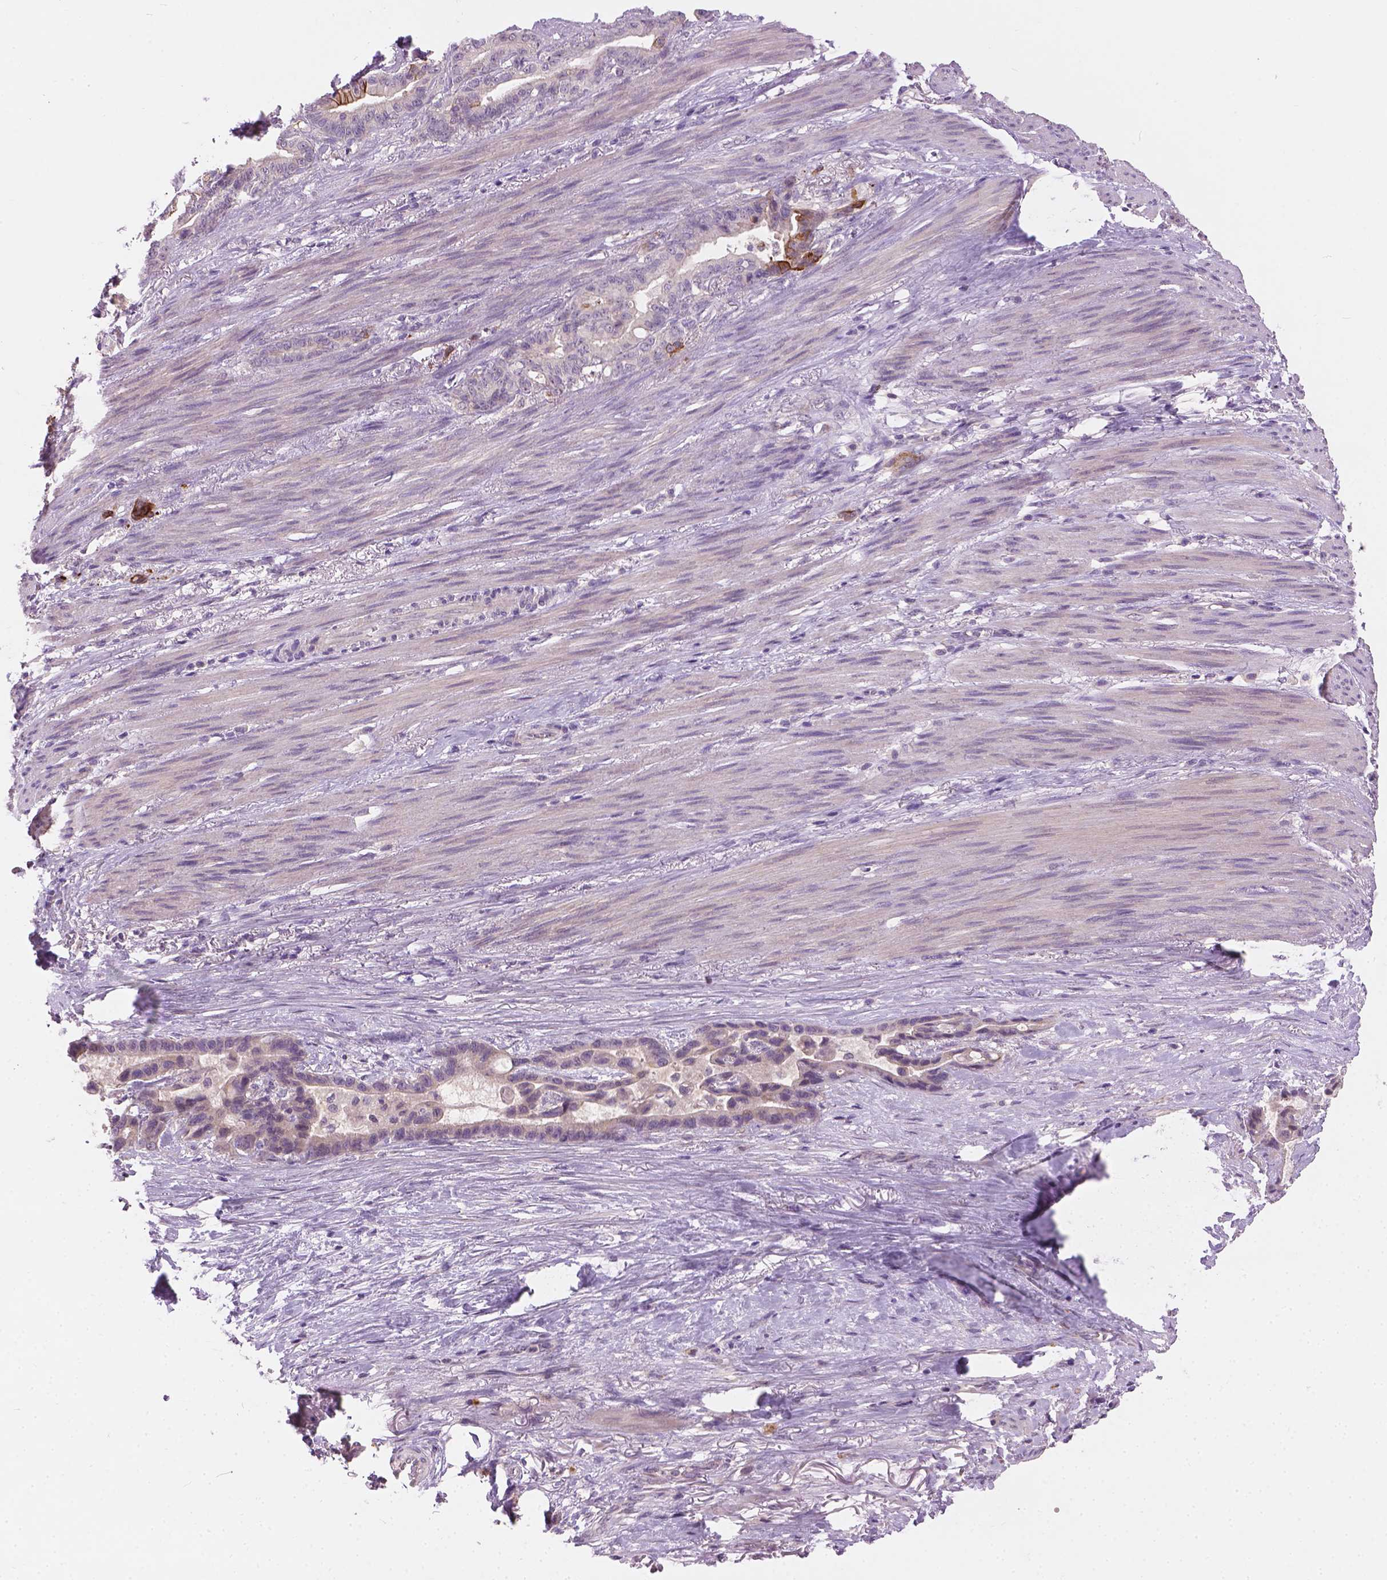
{"staining": {"intensity": "moderate", "quantity": "<25%", "location": "cytoplasmic/membranous"}, "tissue": "stomach cancer", "cell_type": "Tumor cells", "image_type": "cancer", "snomed": [{"axis": "morphology", "description": "Normal tissue, NOS"}, {"axis": "morphology", "description": "Adenocarcinoma, NOS"}, {"axis": "topography", "description": "Esophagus"}, {"axis": "topography", "description": "Stomach, upper"}], "caption": "Immunohistochemical staining of human stomach cancer (adenocarcinoma) reveals low levels of moderate cytoplasmic/membranous positivity in about <25% of tumor cells.", "gene": "KRT17", "patient": {"sex": "male", "age": 62}}